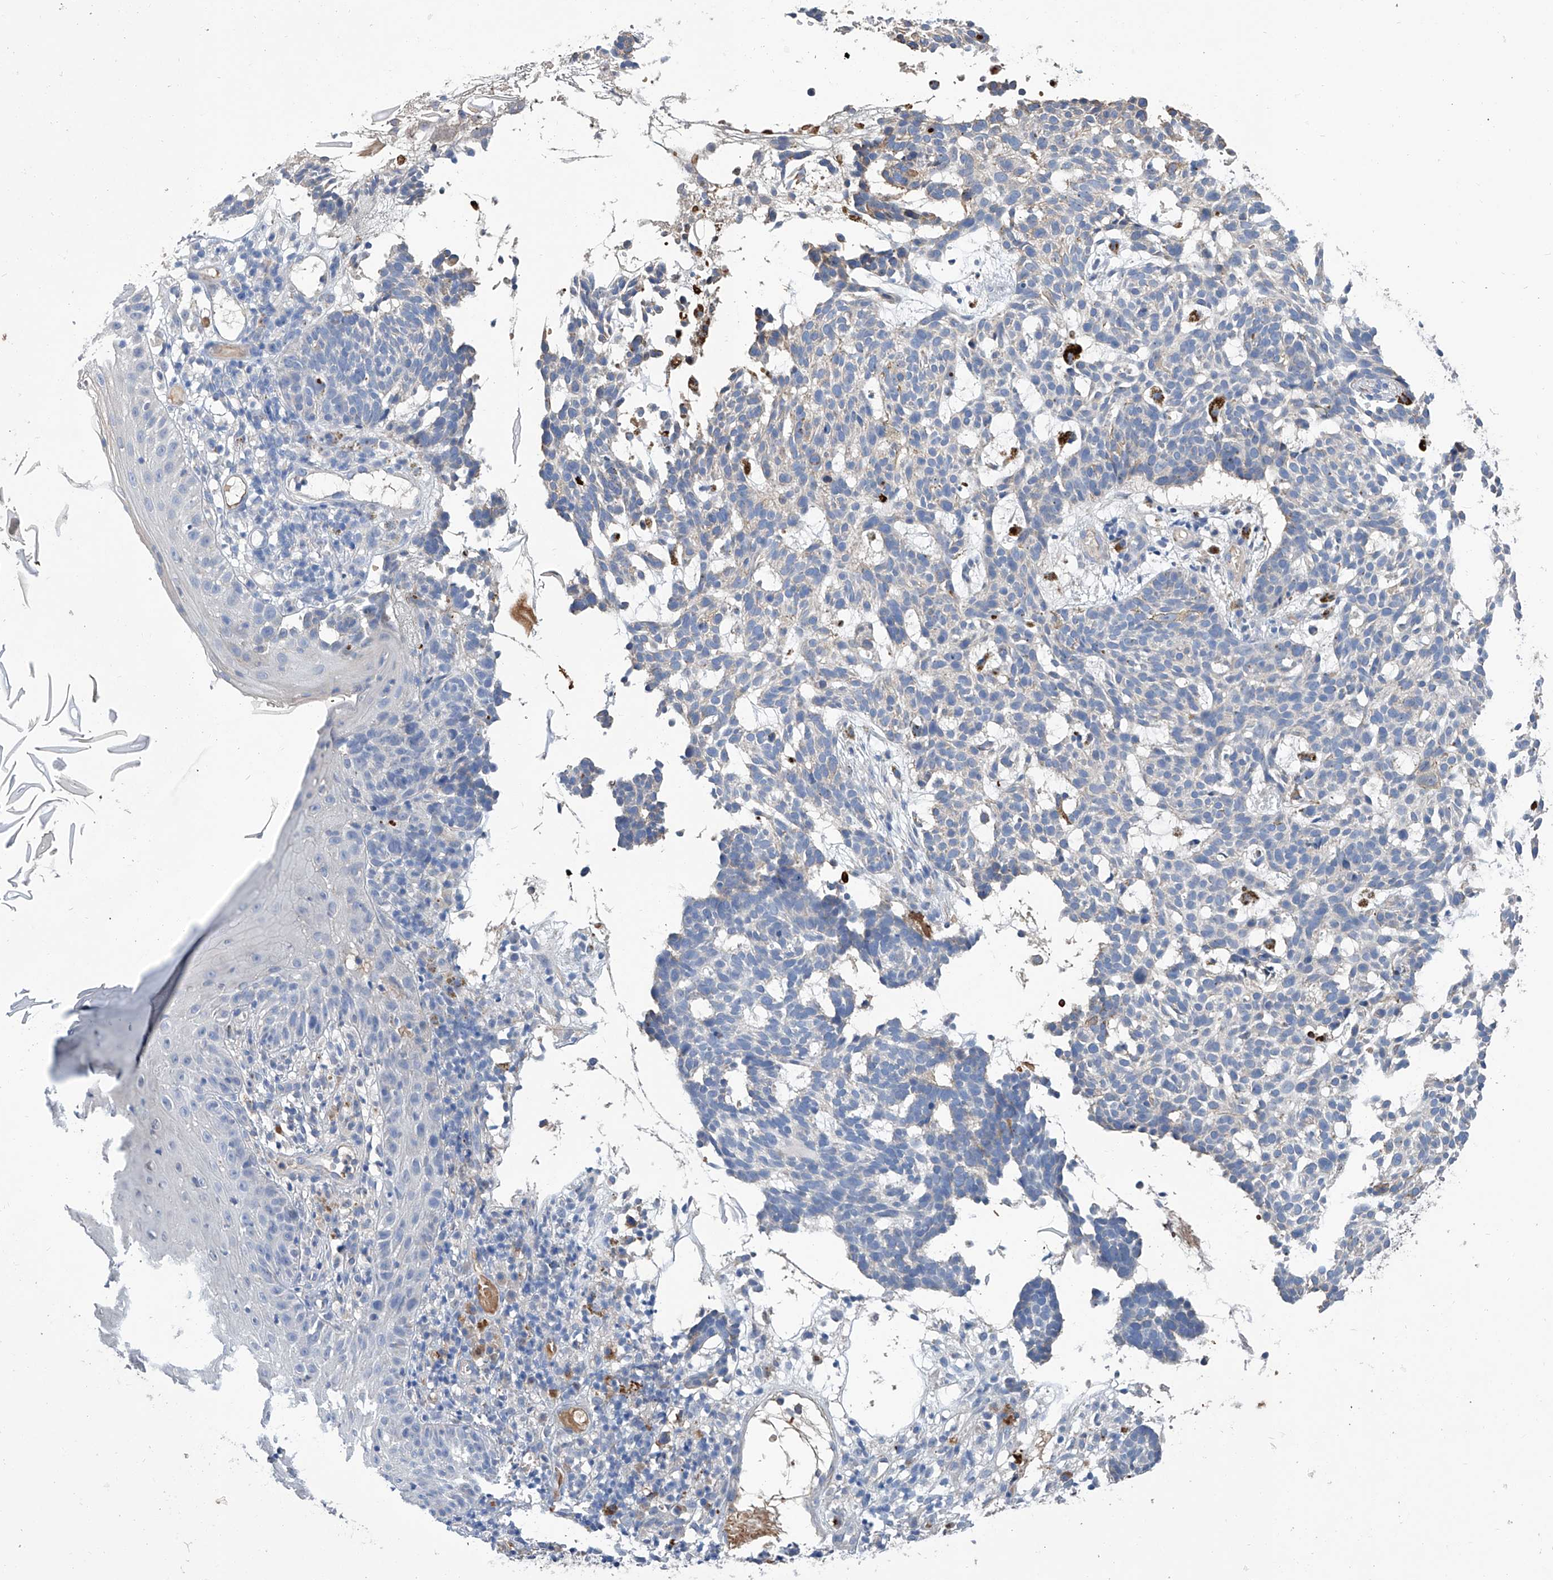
{"staining": {"intensity": "negative", "quantity": "none", "location": "none"}, "tissue": "skin cancer", "cell_type": "Tumor cells", "image_type": "cancer", "snomed": [{"axis": "morphology", "description": "Basal cell carcinoma"}, {"axis": "topography", "description": "Skin"}], "caption": "High magnification brightfield microscopy of skin cancer stained with DAB (3,3'-diaminobenzidine) (brown) and counterstained with hematoxylin (blue): tumor cells show no significant expression.", "gene": "GPT", "patient": {"sex": "male", "age": 85}}